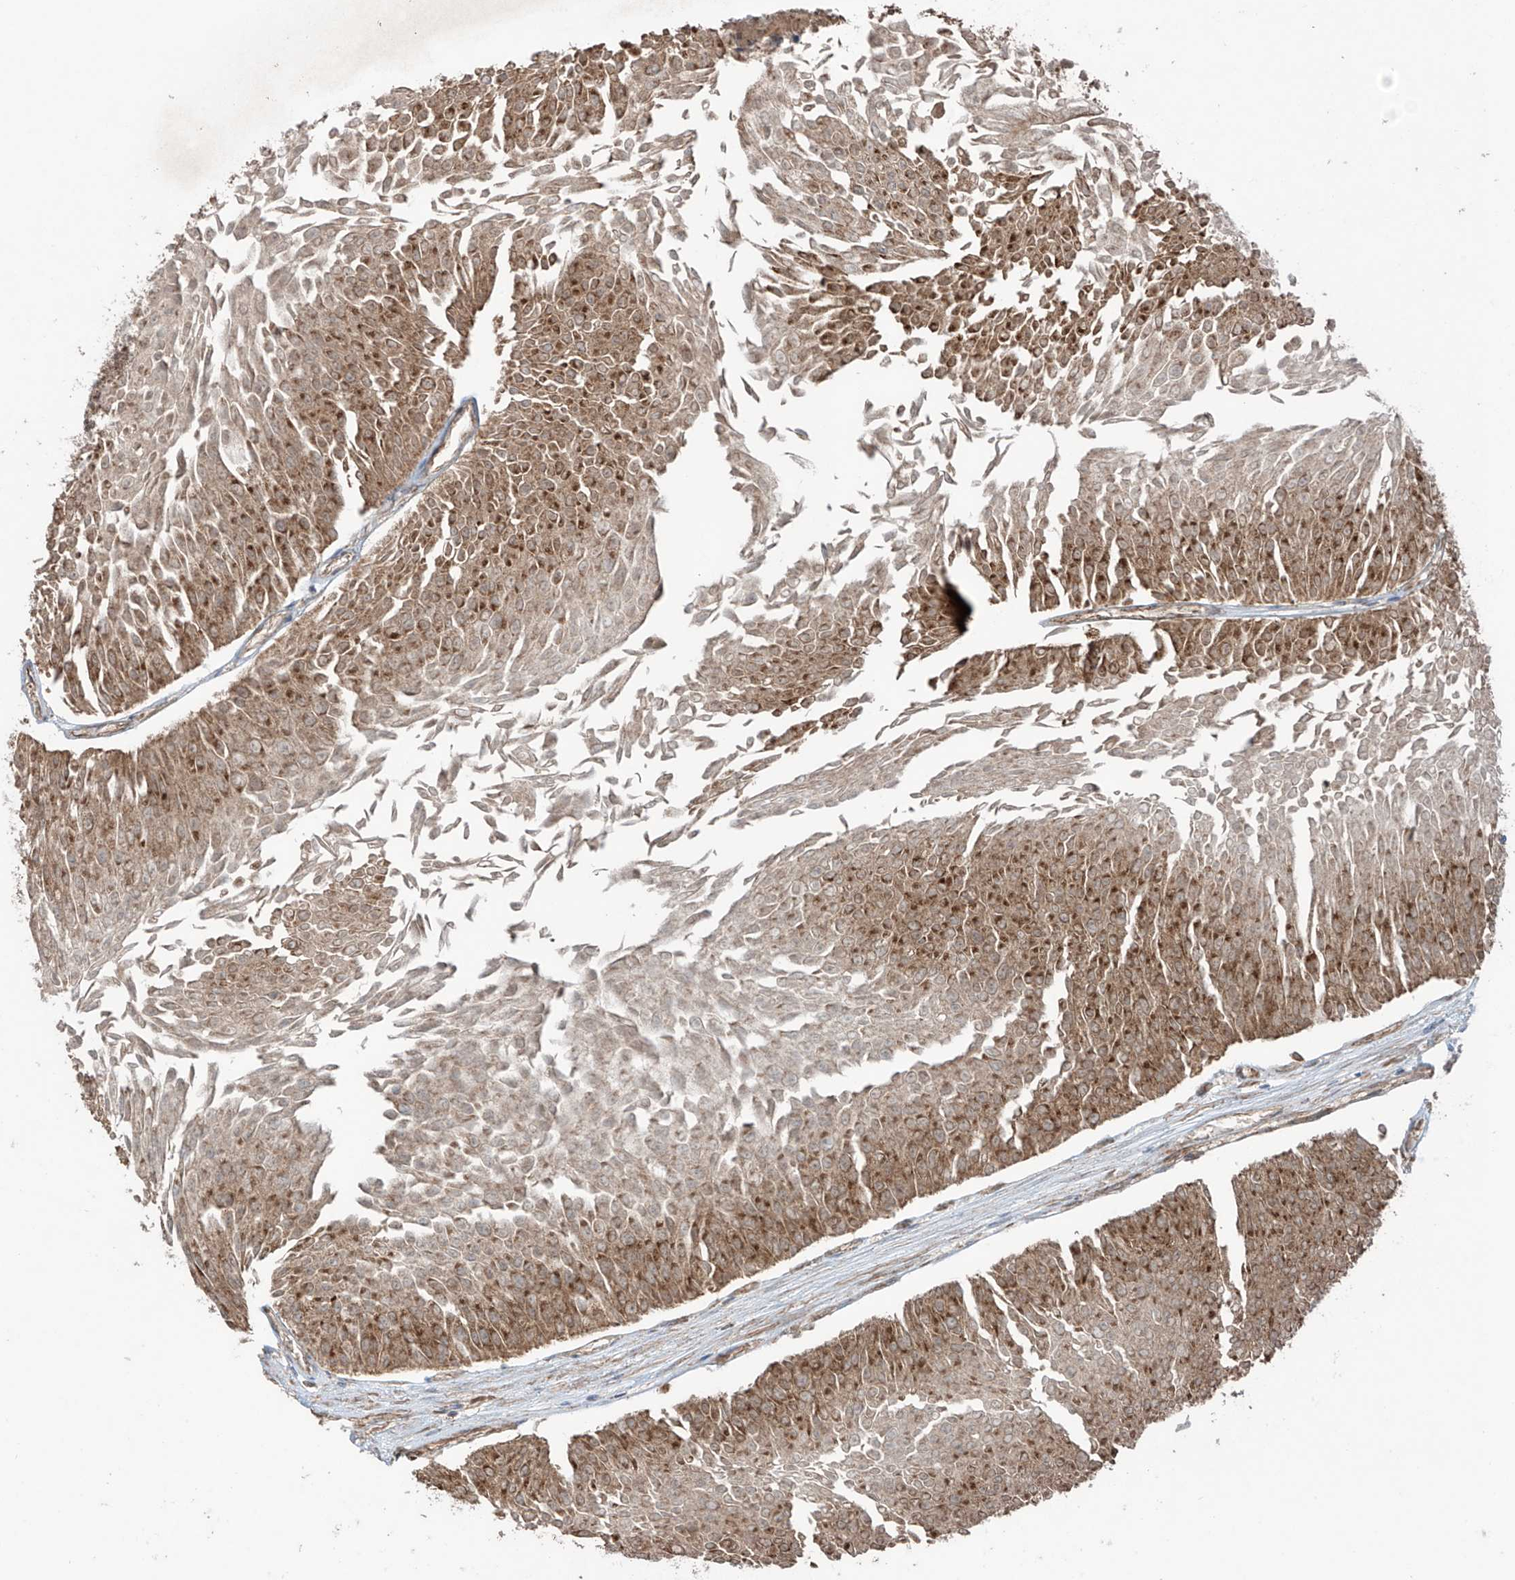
{"staining": {"intensity": "moderate", "quantity": ">75%", "location": "cytoplasmic/membranous"}, "tissue": "urothelial cancer", "cell_type": "Tumor cells", "image_type": "cancer", "snomed": [{"axis": "morphology", "description": "Urothelial carcinoma, Low grade"}, {"axis": "topography", "description": "Urinary bladder"}], "caption": "High-magnification brightfield microscopy of urothelial cancer stained with DAB (brown) and counterstained with hematoxylin (blue). tumor cells exhibit moderate cytoplasmic/membranous staining is present in approximately>75% of cells.", "gene": "SAMD3", "patient": {"sex": "male", "age": 67}}